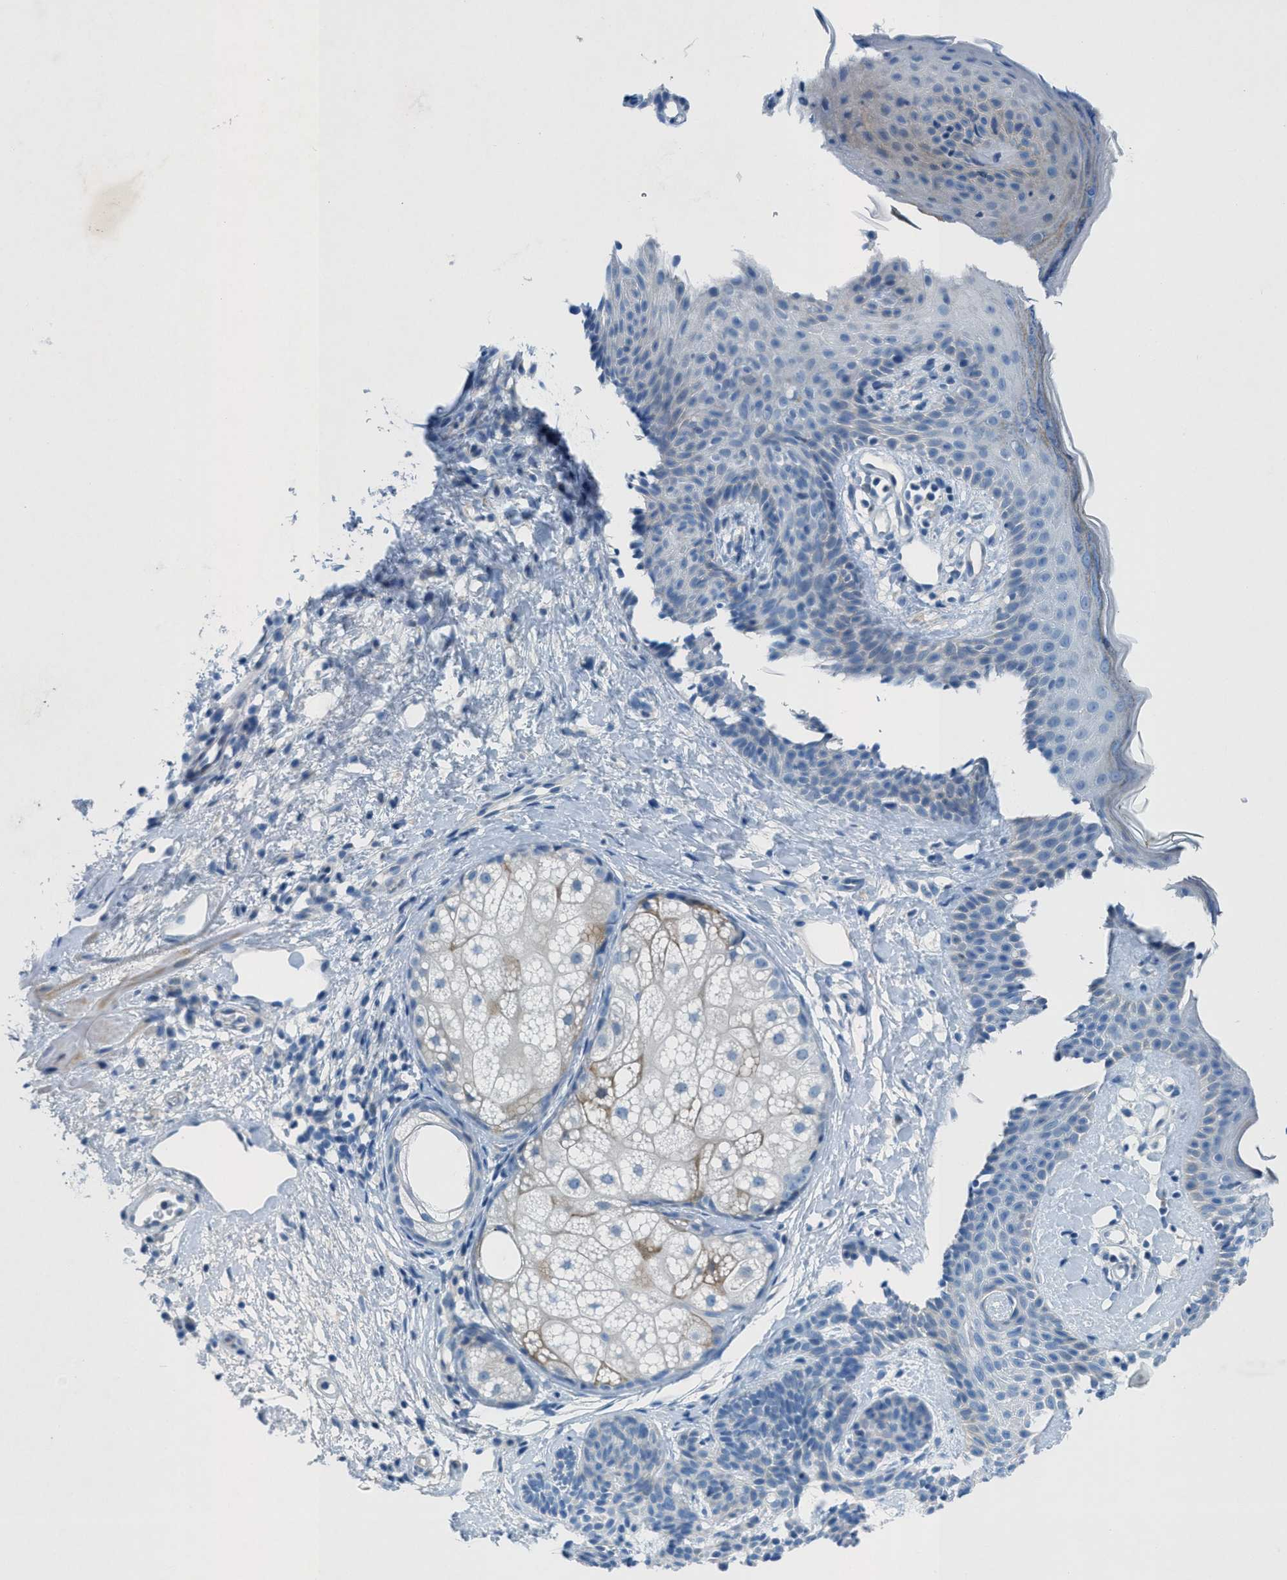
{"staining": {"intensity": "weak", "quantity": "<25%", "location": "cytoplasmic/membranous"}, "tissue": "skin cancer", "cell_type": "Tumor cells", "image_type": "cancer", "snomed": [{"axis": "morphology", "description": "Developmental malformation"}, {"axis": "morphology", "description": "Basal cell carcinoma"}, {"axis": "topography", "description": "Skin"}], "caption": "This is an immunohistochemistry (IHC) micrograph of human basal cell carcinoma (skin). There is no positivity in tumor cells.", "gene": "GALNT17", "patient": {"sex": "female", "age": 62}}